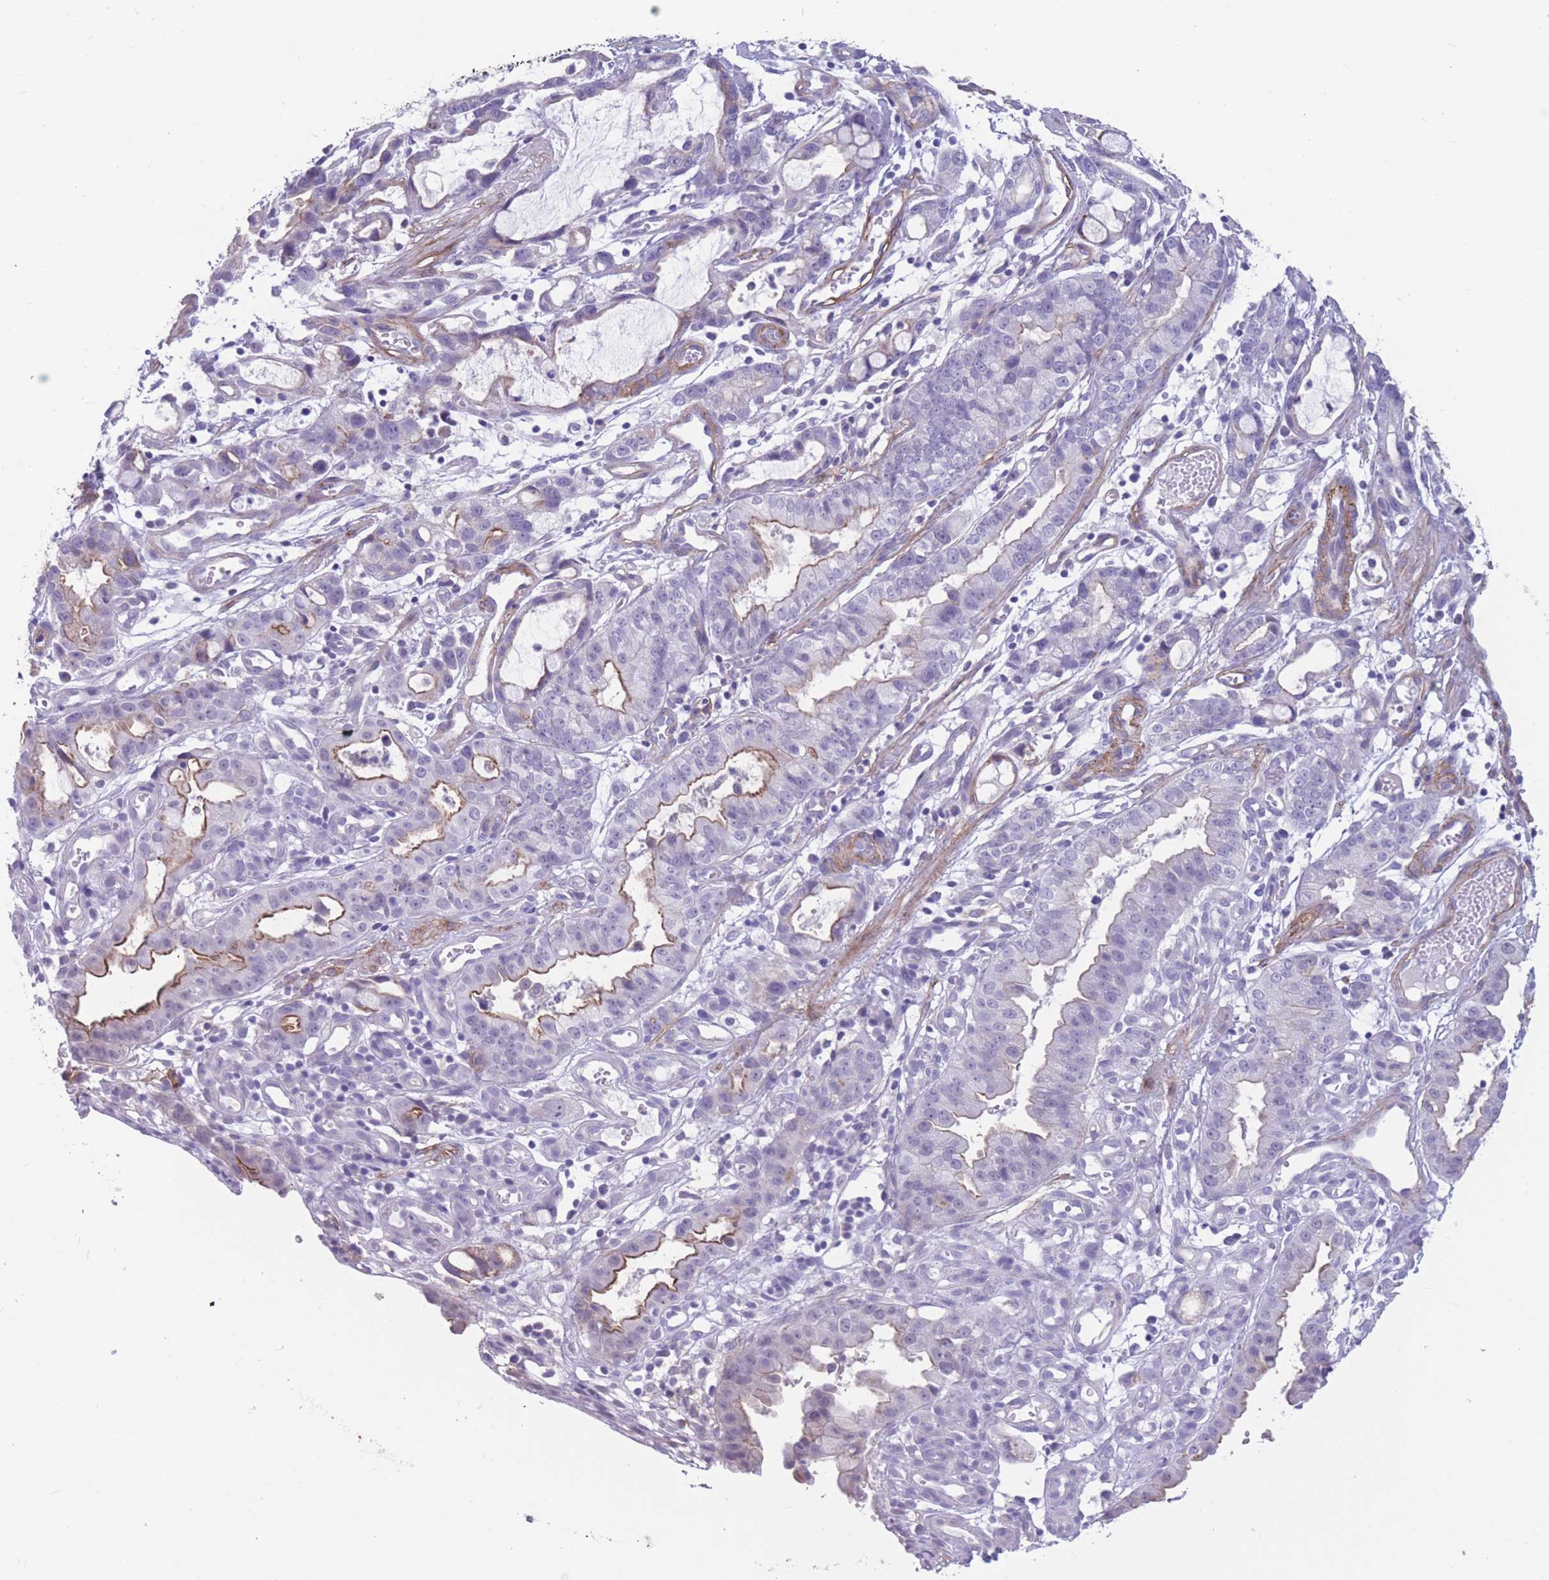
{"staining": {"intensity": "moderate", "quantity": "<25%", "location": "cytoplasmic/membranous"}, "tissue": "stomach cancer", "cell_type": "Tumor cells", "image_type": "cancer", "snomed": [{"axis": "morphology", "description": "Adenocarcinoma, NOS"}, {"axis": "topography", "description": "Stomach"}], "caption": "Immunohistochemical staining of human stomach cancer (adenocarcinoma) displays low levels of moderate cytoplasmic/membranous protein staining in approximately <25% of tumor cells.", "gene": "DPYD", "patient": {"sex": "male", "age": 55}}